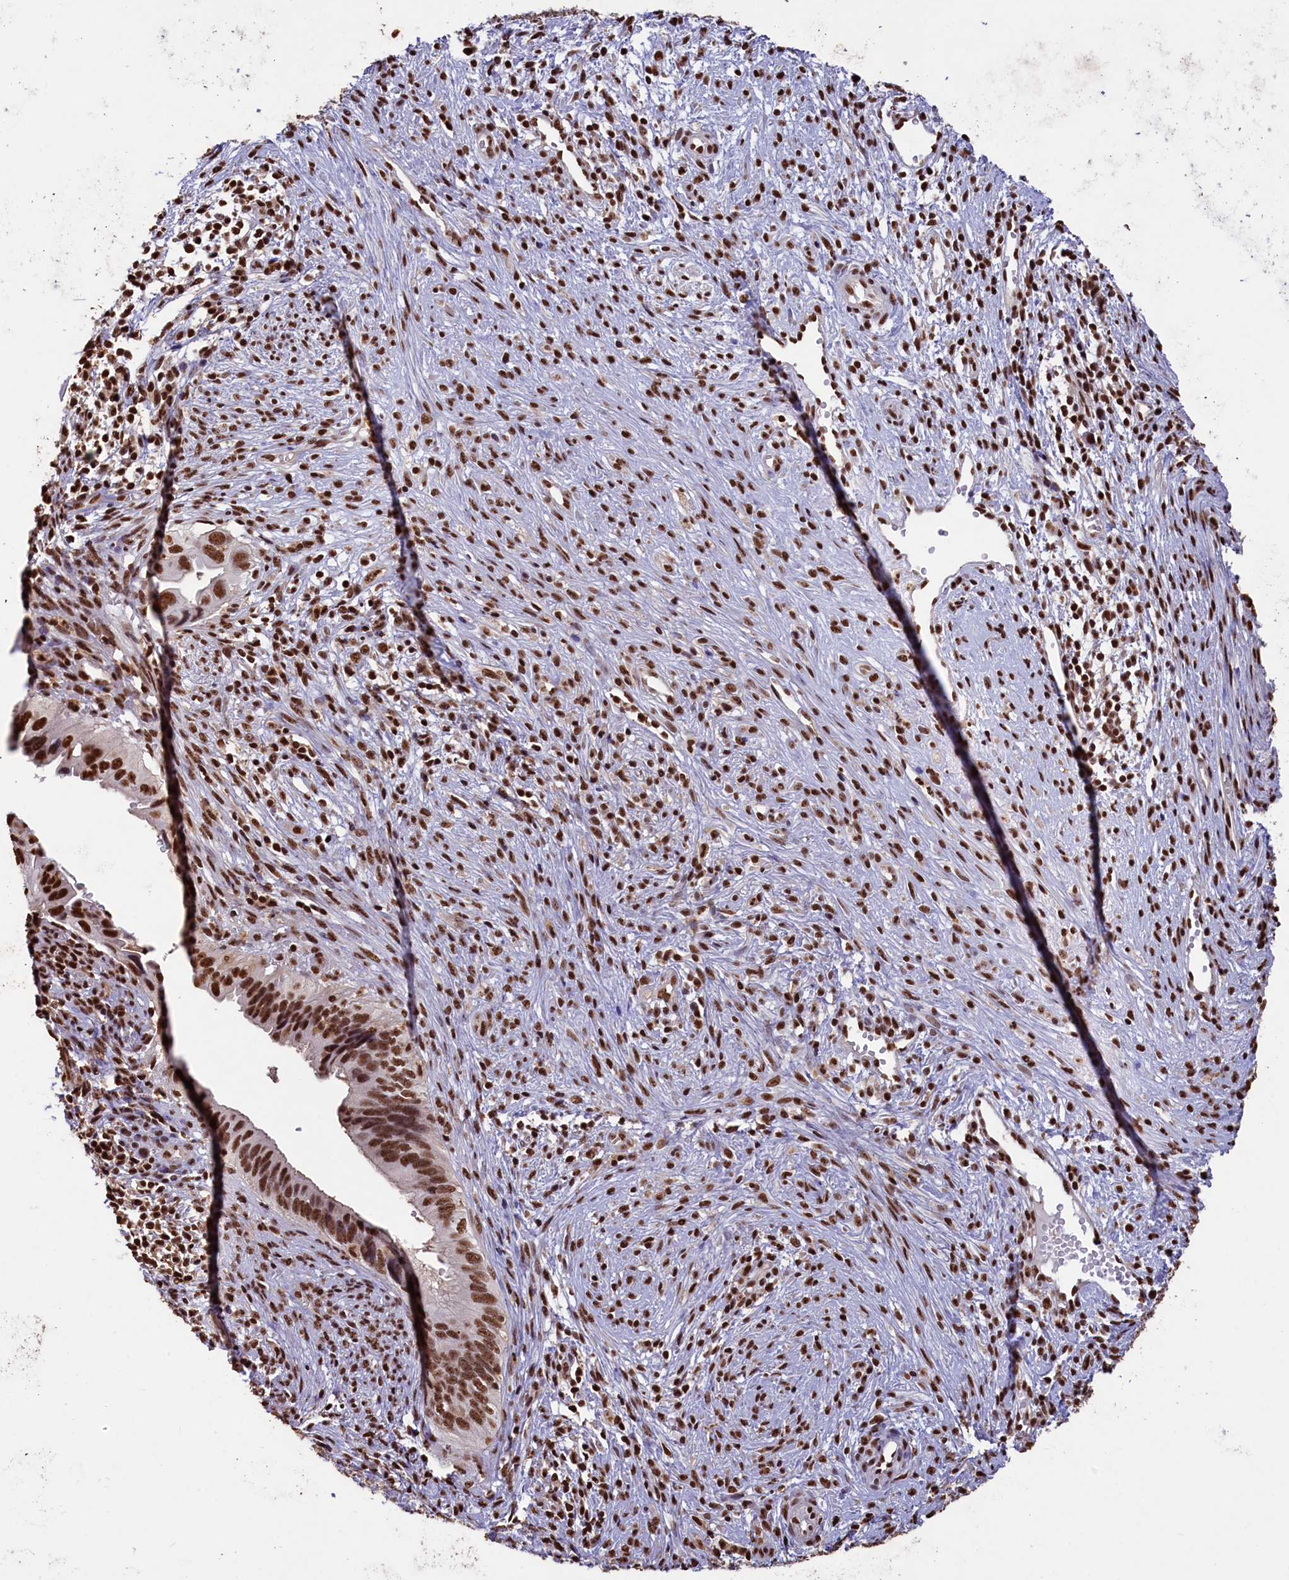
{"staining": {"intensity": "strong", "quantity": ">75%", "location": "nuclear"}, "tissue": "cervical cancer", "cell_type": "Tumor cells", "image_type": "cancer", "snomed": [{"axis": "morphology", "description": "Adenocarcinoma, NOS"}, {"axis": "topography", "description": "Cervix"}], "caption": "Immunohistochemical staining of human cervical cancer (adenocarcinoma) reveals strong nuclear protein expression in about >75% of tumor cells.", "gene": "SNRPD2", "patient": {"sex": "female", "age": 42}}